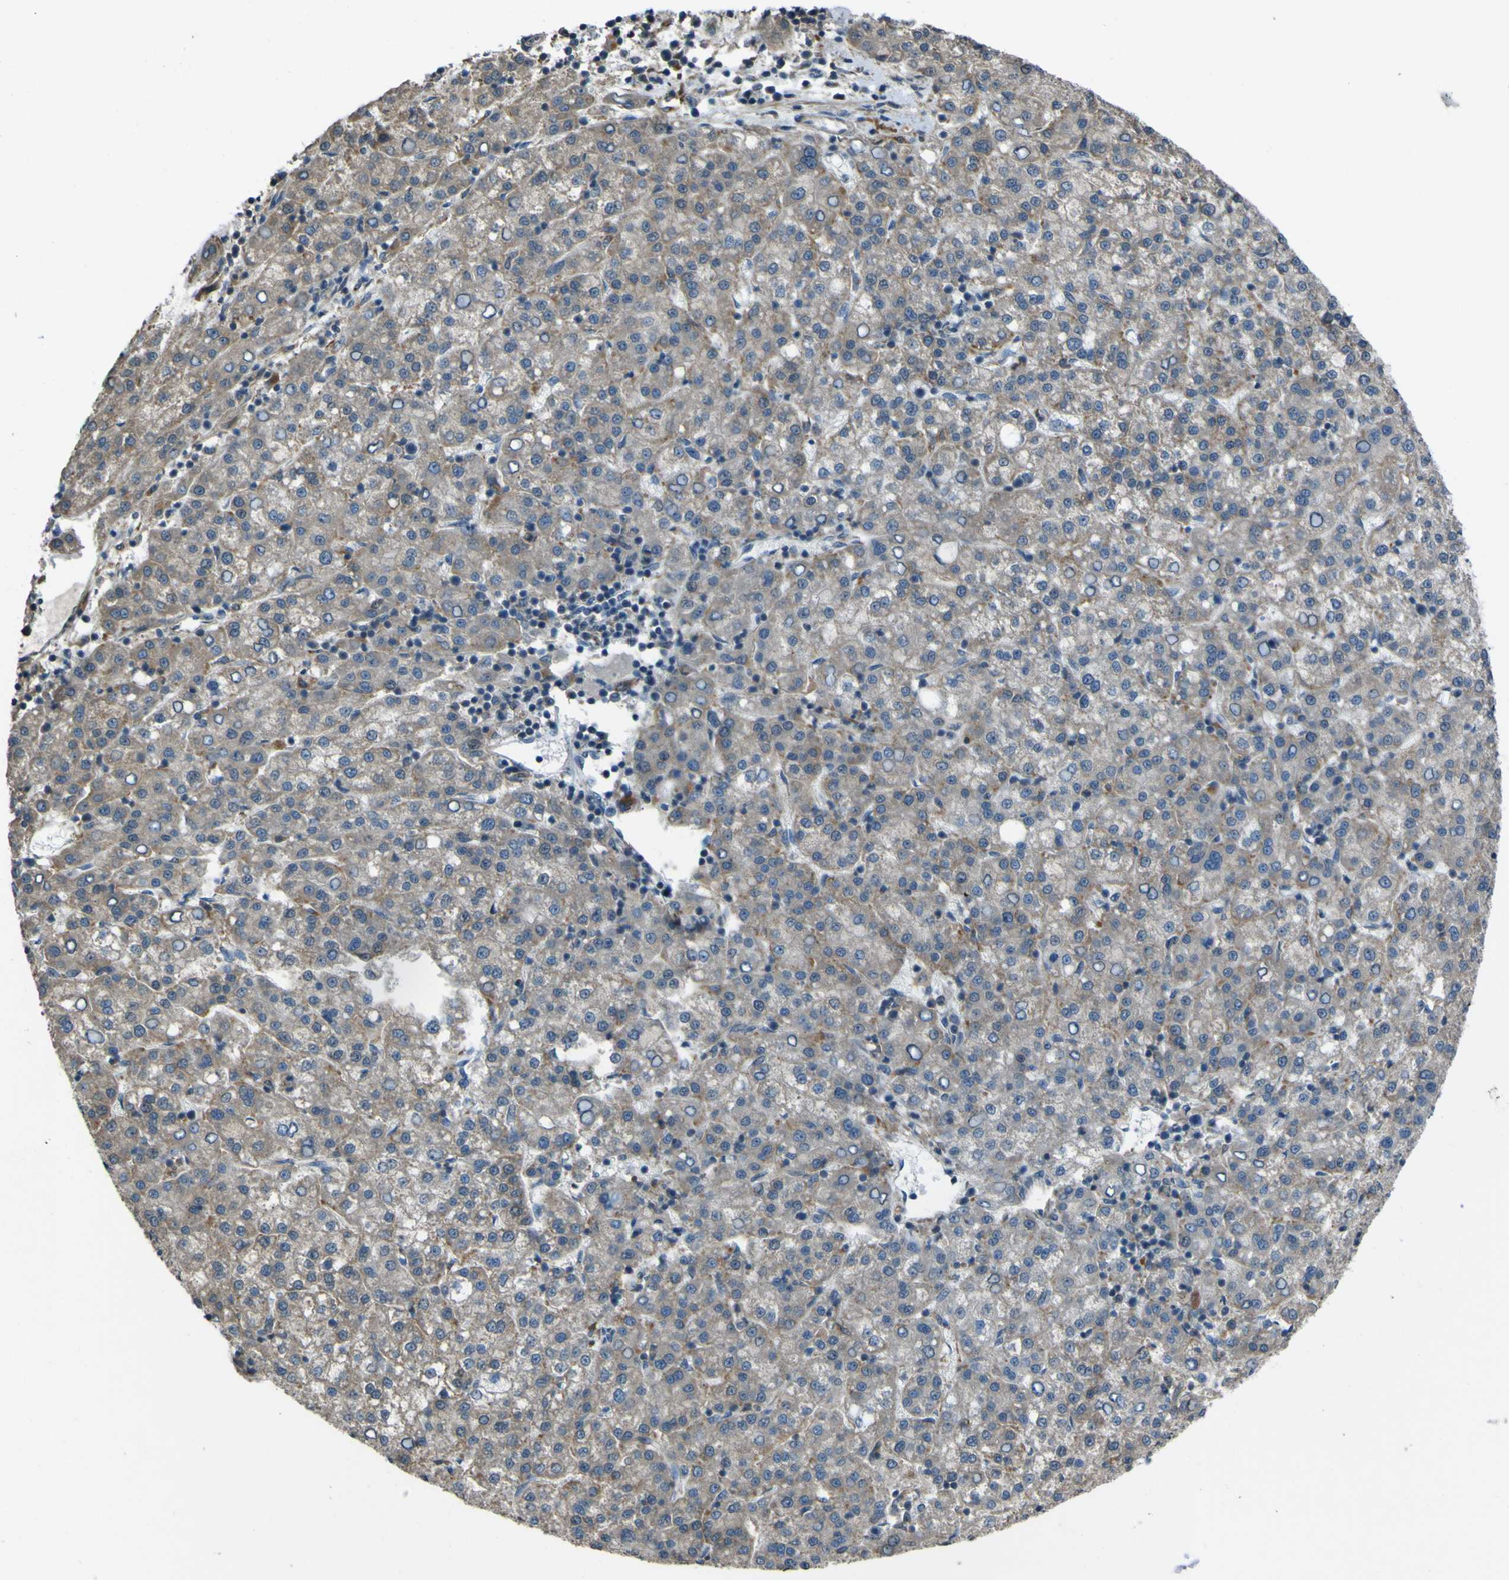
{"staining": {"intensity": "weak", "quantity": "<25%", "location": "cytoplasmic/membranous"}, "tissue": "liver cancer", "cell_type": "Tumor cells", "image_type": "cancer", "snomed": [{"axis": "morphology", "description": "Carcinoma, Hepatocellular, NOS"}, {"axis": "topography", "description": "Liver"}], "caption": "Image shows no protein staining in tumor cells of liver cancer (hepatocellular carcinoma) tissue.", "gene": "NAALADL2", "patient": {"sex": "female", "age": 58}}